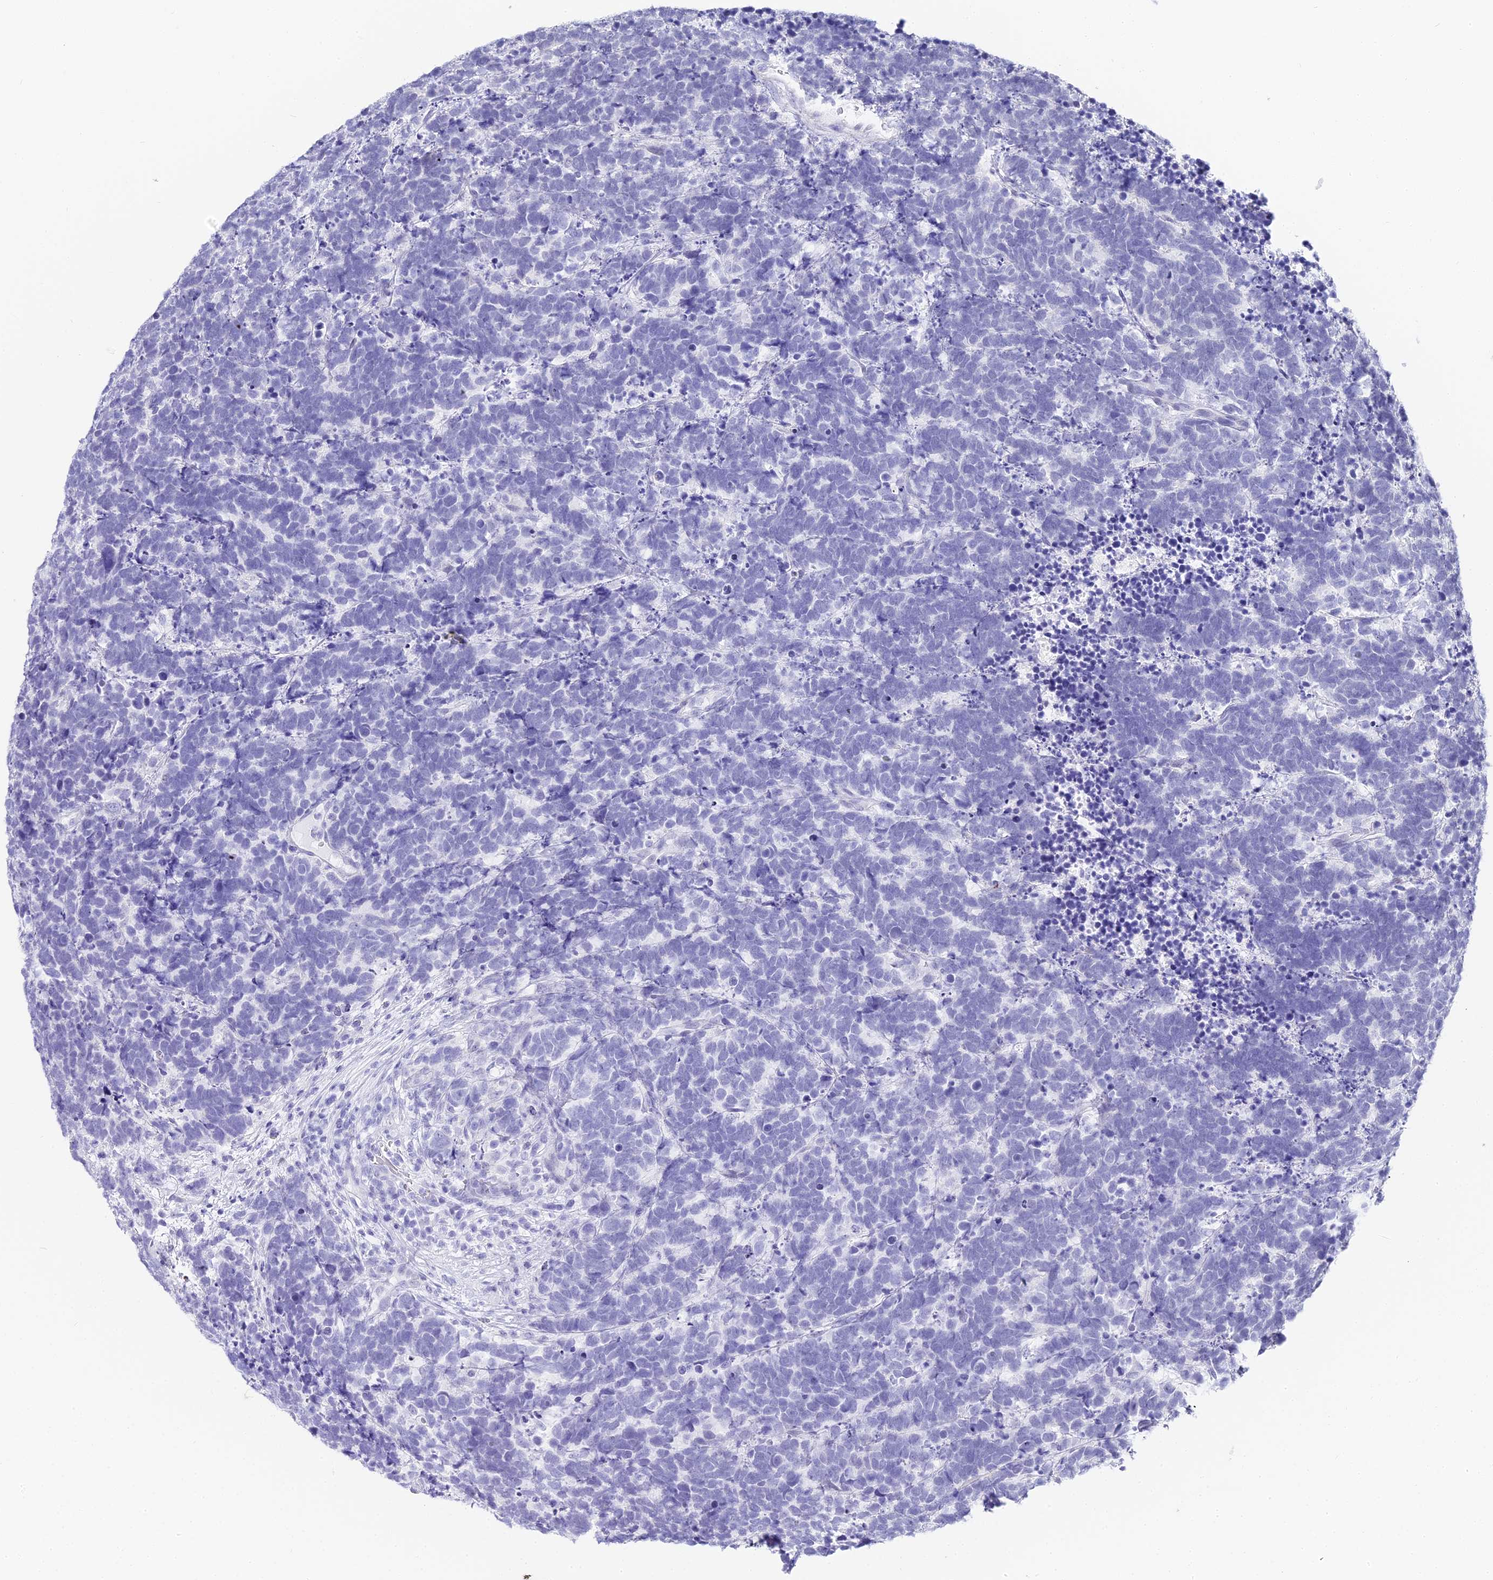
{"staining": {"intensity": "negative", "quantity": "none", "location": "none"}, "tissue": "carcinoid", "cell_type": "Tumor cells", "image_type": "cancer", "snomed": [{"axis": "morphology", "description": "Carcinoma, NOS"}, {"axis": "morphology", "description": "Carcinoid, malignant, NOS"}, {"axis": "topography", "description": "Urinary bladder"}], "caption": "Tumor cells show no significant positivity in carcinoid.", "gene": "ABHD14A-ACY1", "patient": {"sex": "male", "age": 57}}